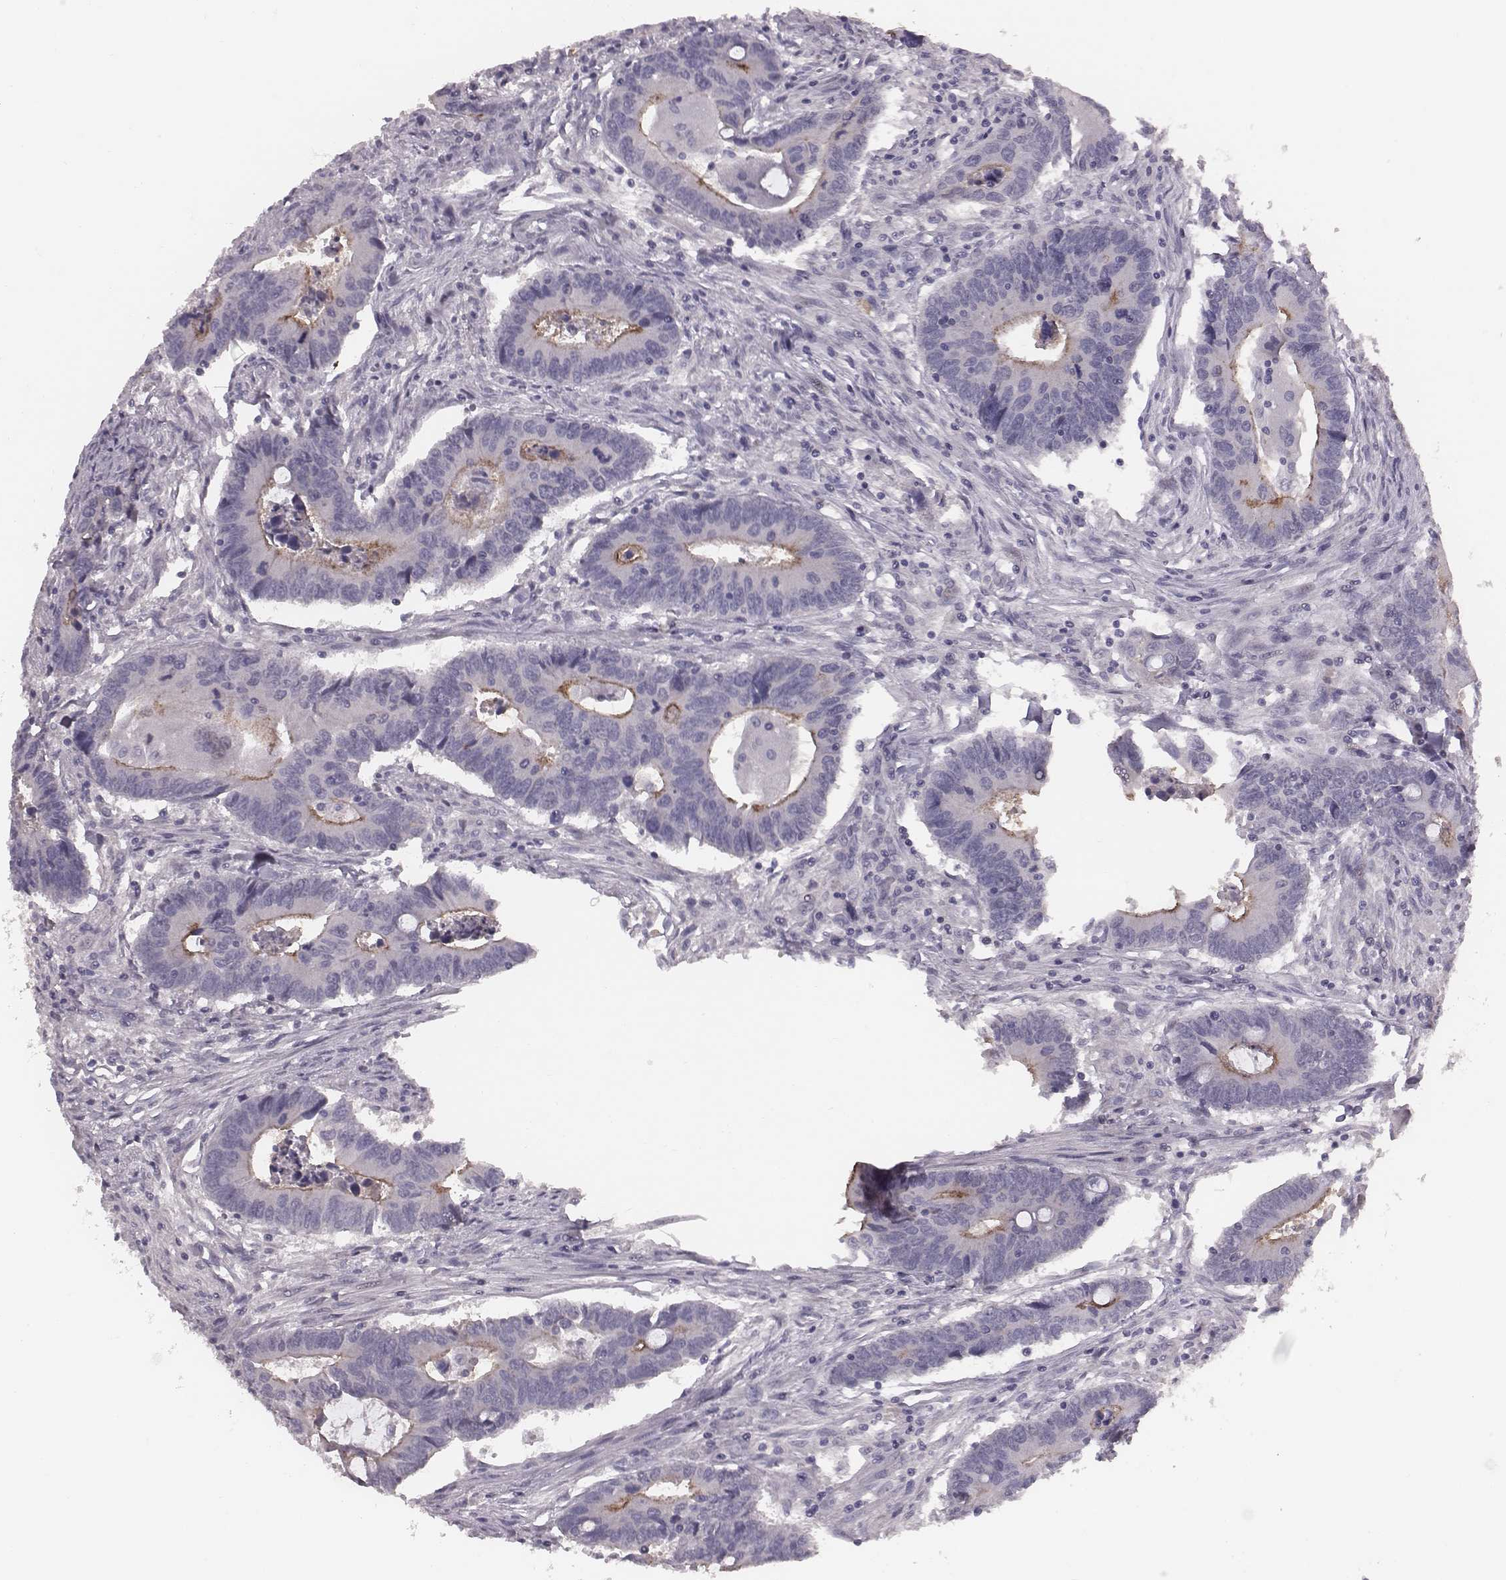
{"staining": {"intensity": "negative", "quantity": "none", "location": "none"}, "tissue": "colorectal cancer", "cell_type": "Tumor cells", "image_type": "cancer", "snomed": [{"axis": "morphology", "description": "Adenocarcinoma, NOS"}, {"axis": "topography", "description": "Rectum"}], "caption": "Adenocarcinoma (colorectal) was stained to show a protein in brown. There is no significant staining in tumor cells.", "gene": "CFTR", "patient": {"sex": "male", "age": 67}}